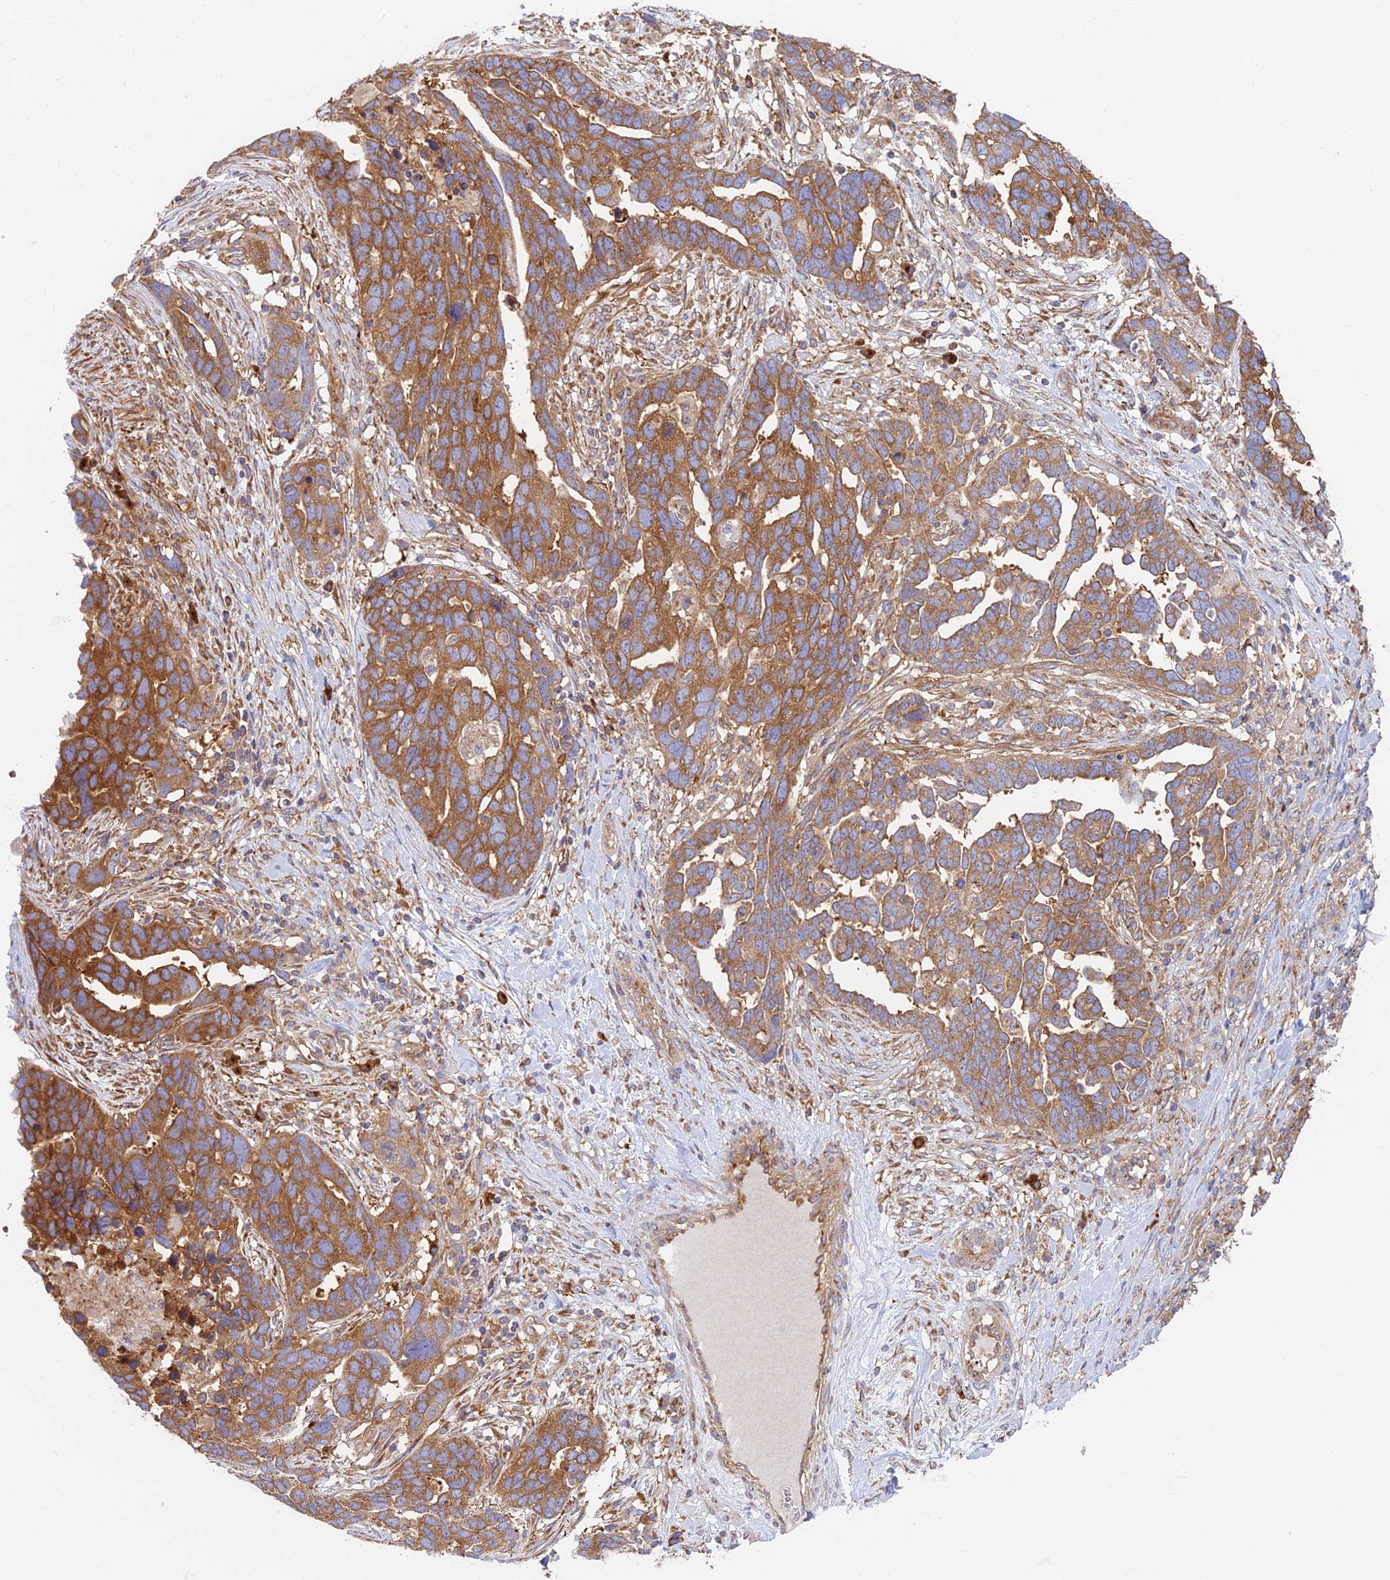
{"staining": {"intensity": "moderate", "quantity": ">75%", "location": "cytoplasmic/membranous"}, "tissue": "ovarian cancer", "cell_type": "Tumor cells", "image_type": "cancer", "snomed": [{"axis": "morphology", "description": "Cystadenocarcinoma, serous, NOS"}, {"axis": "topography", "description": "Ovary"}], "caption": "Moderate cytoplasmic/membranous protein staining is seen in about >75% of tumor cells in ovarian cancer. The protein is stained brown, and the nuclei are stained in blue (DAB IHC with brightfield microscopy, high magnification).", "gene": "GOLGA3", "patient": {"sex": "female", "age": 54}}